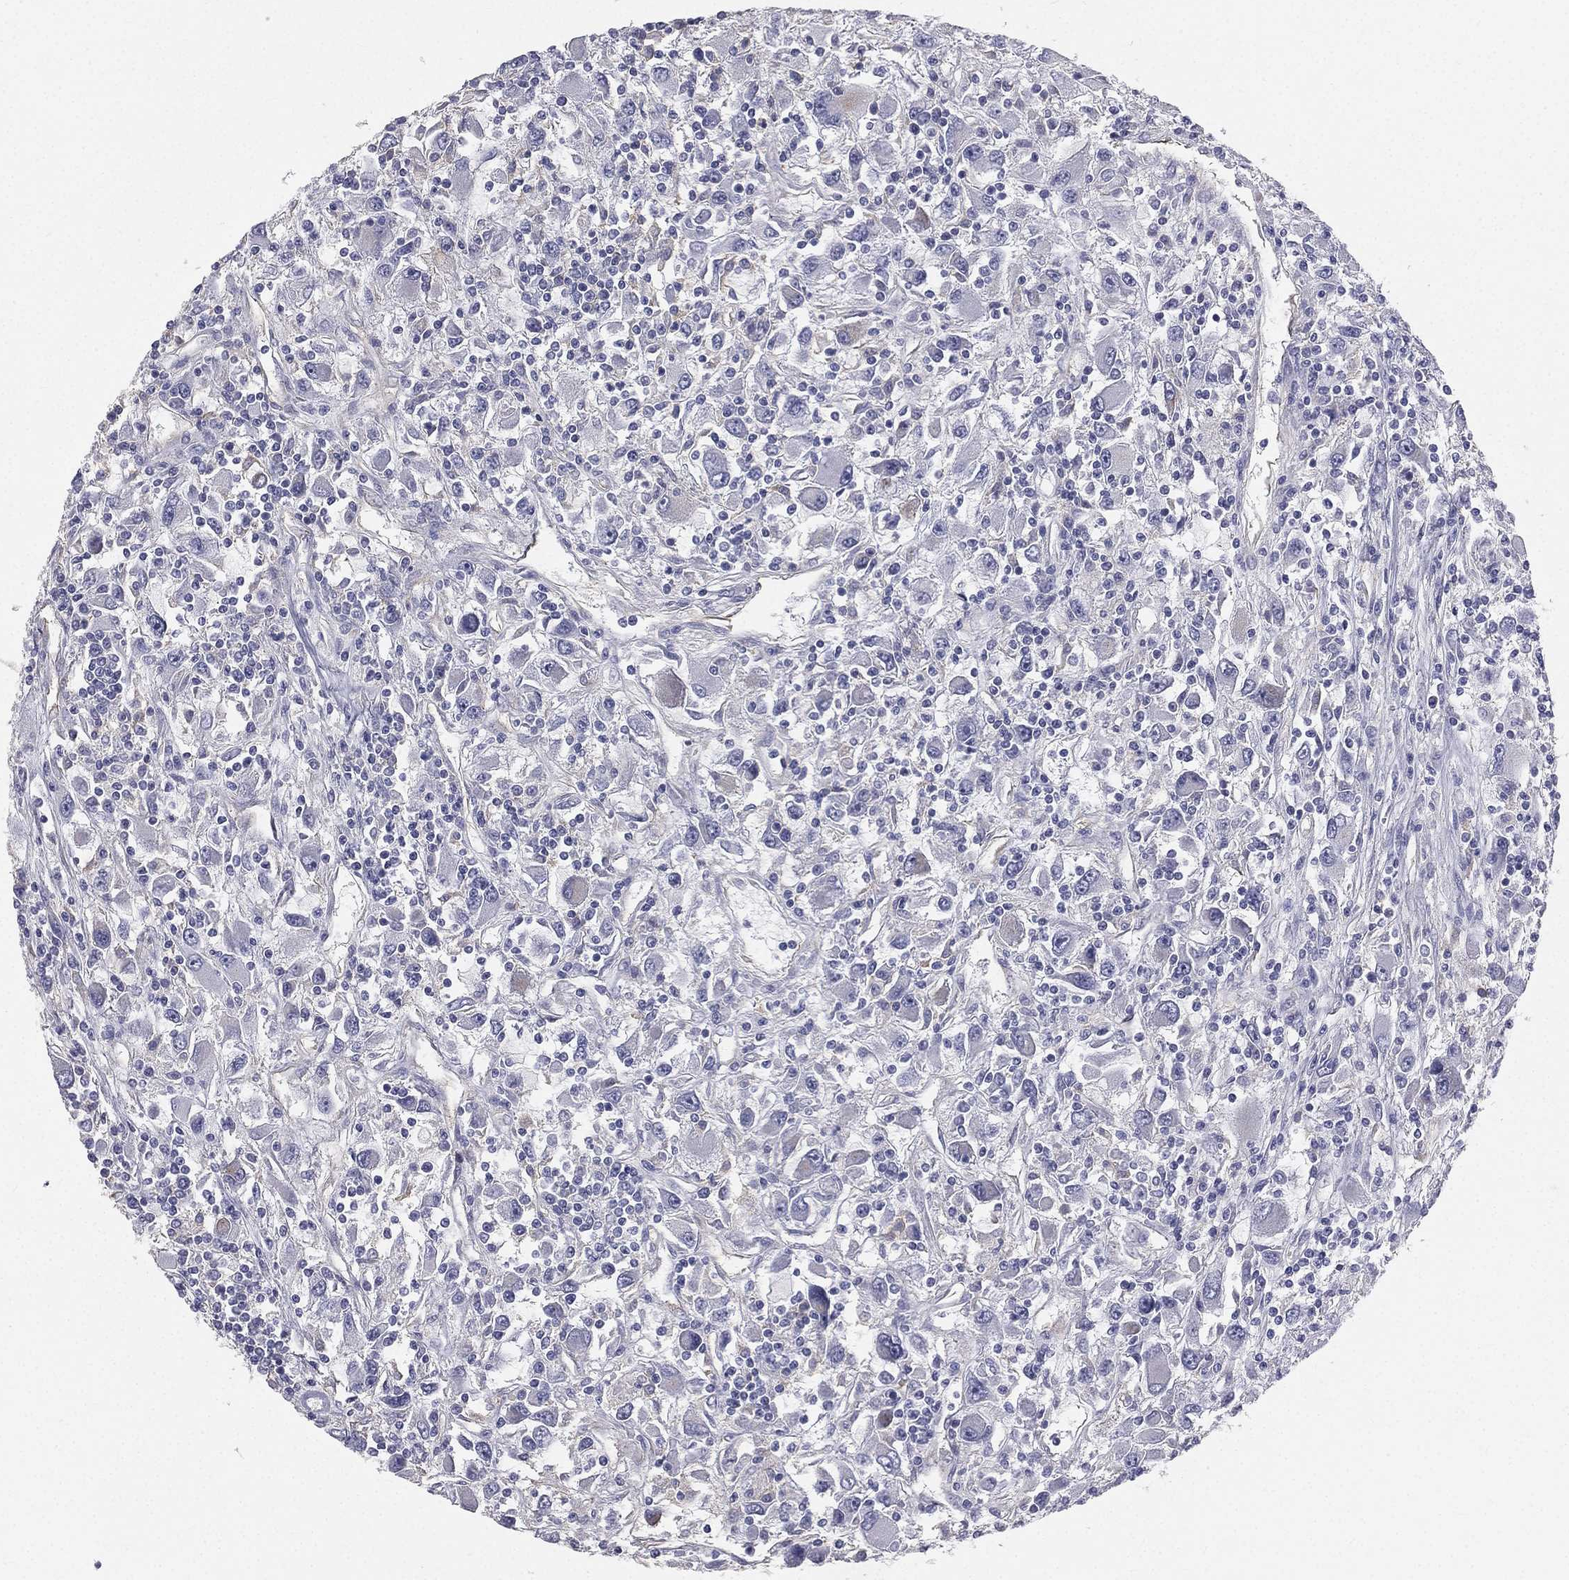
{"staining": {"intensity": "negative", "quantity": "none", "location": "none"}, "tissue": "renal cancer", "cell_type": "Tumor cells", "image_type": "cancer", "snomed": [{"axis": "morphology", "description": "Adenocarcinoma, NOS"}, {"axis": "topography", "description": "Kidney"}], "caption": "The image reveals no staining of tumor cells in renal adenocarcinoma.", "gene": "MUC13", "patient": {"sex": "female", "age": 67}}